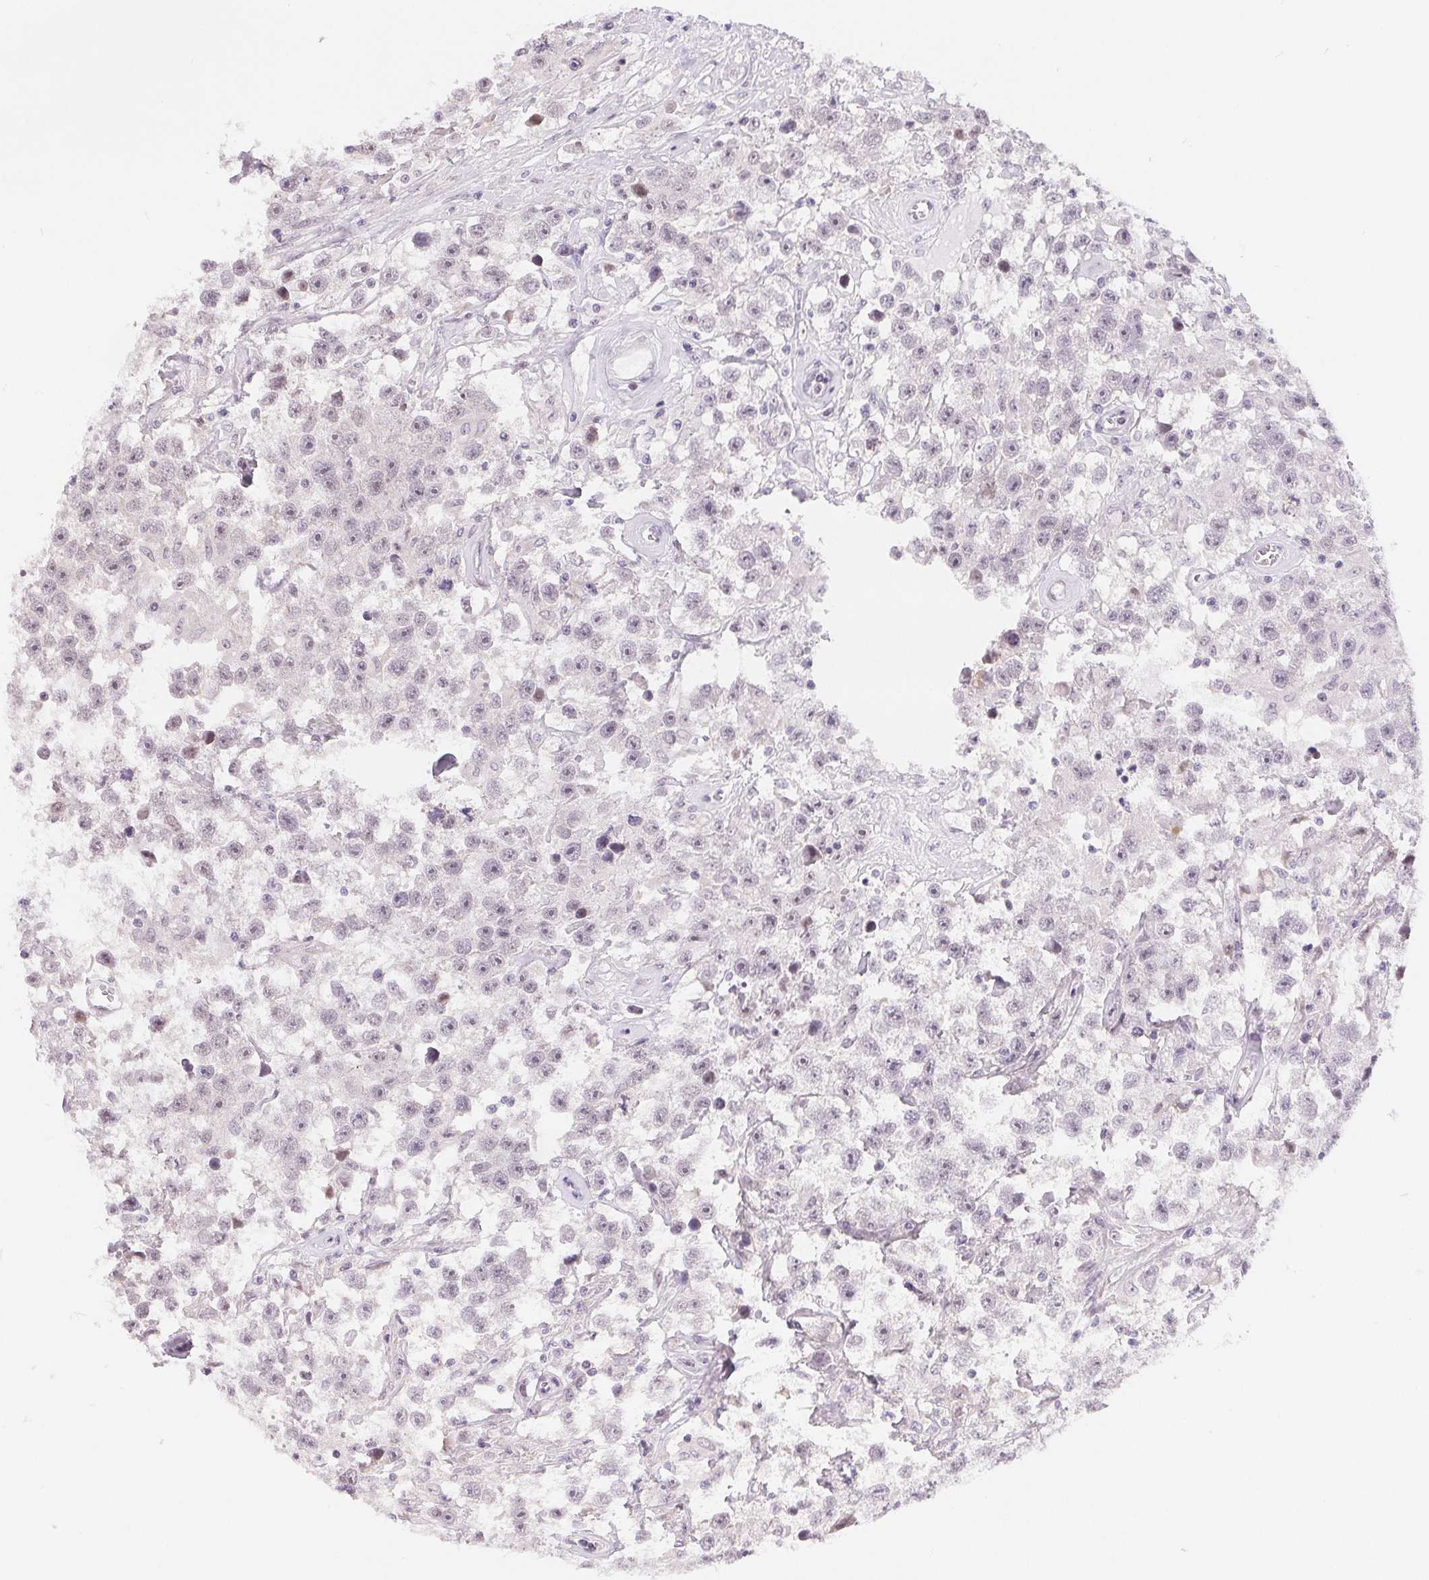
{"staining": {"intensity": "negative", "quantity": "none", "location": "none"}, "tissue": "testis cancer", "cell_type": "Tumor cells", "image_type": "cancer", "snomed": [{"axis": "morphology", "description": "Seminoma, NOS"}, {"axis": "topography", "description": "Testis"}], "caption": "Tumor cells show no significant expression in testis seminoma.", "gene": "LCA5L", "patient": {"sex": "male", "age": 43}}